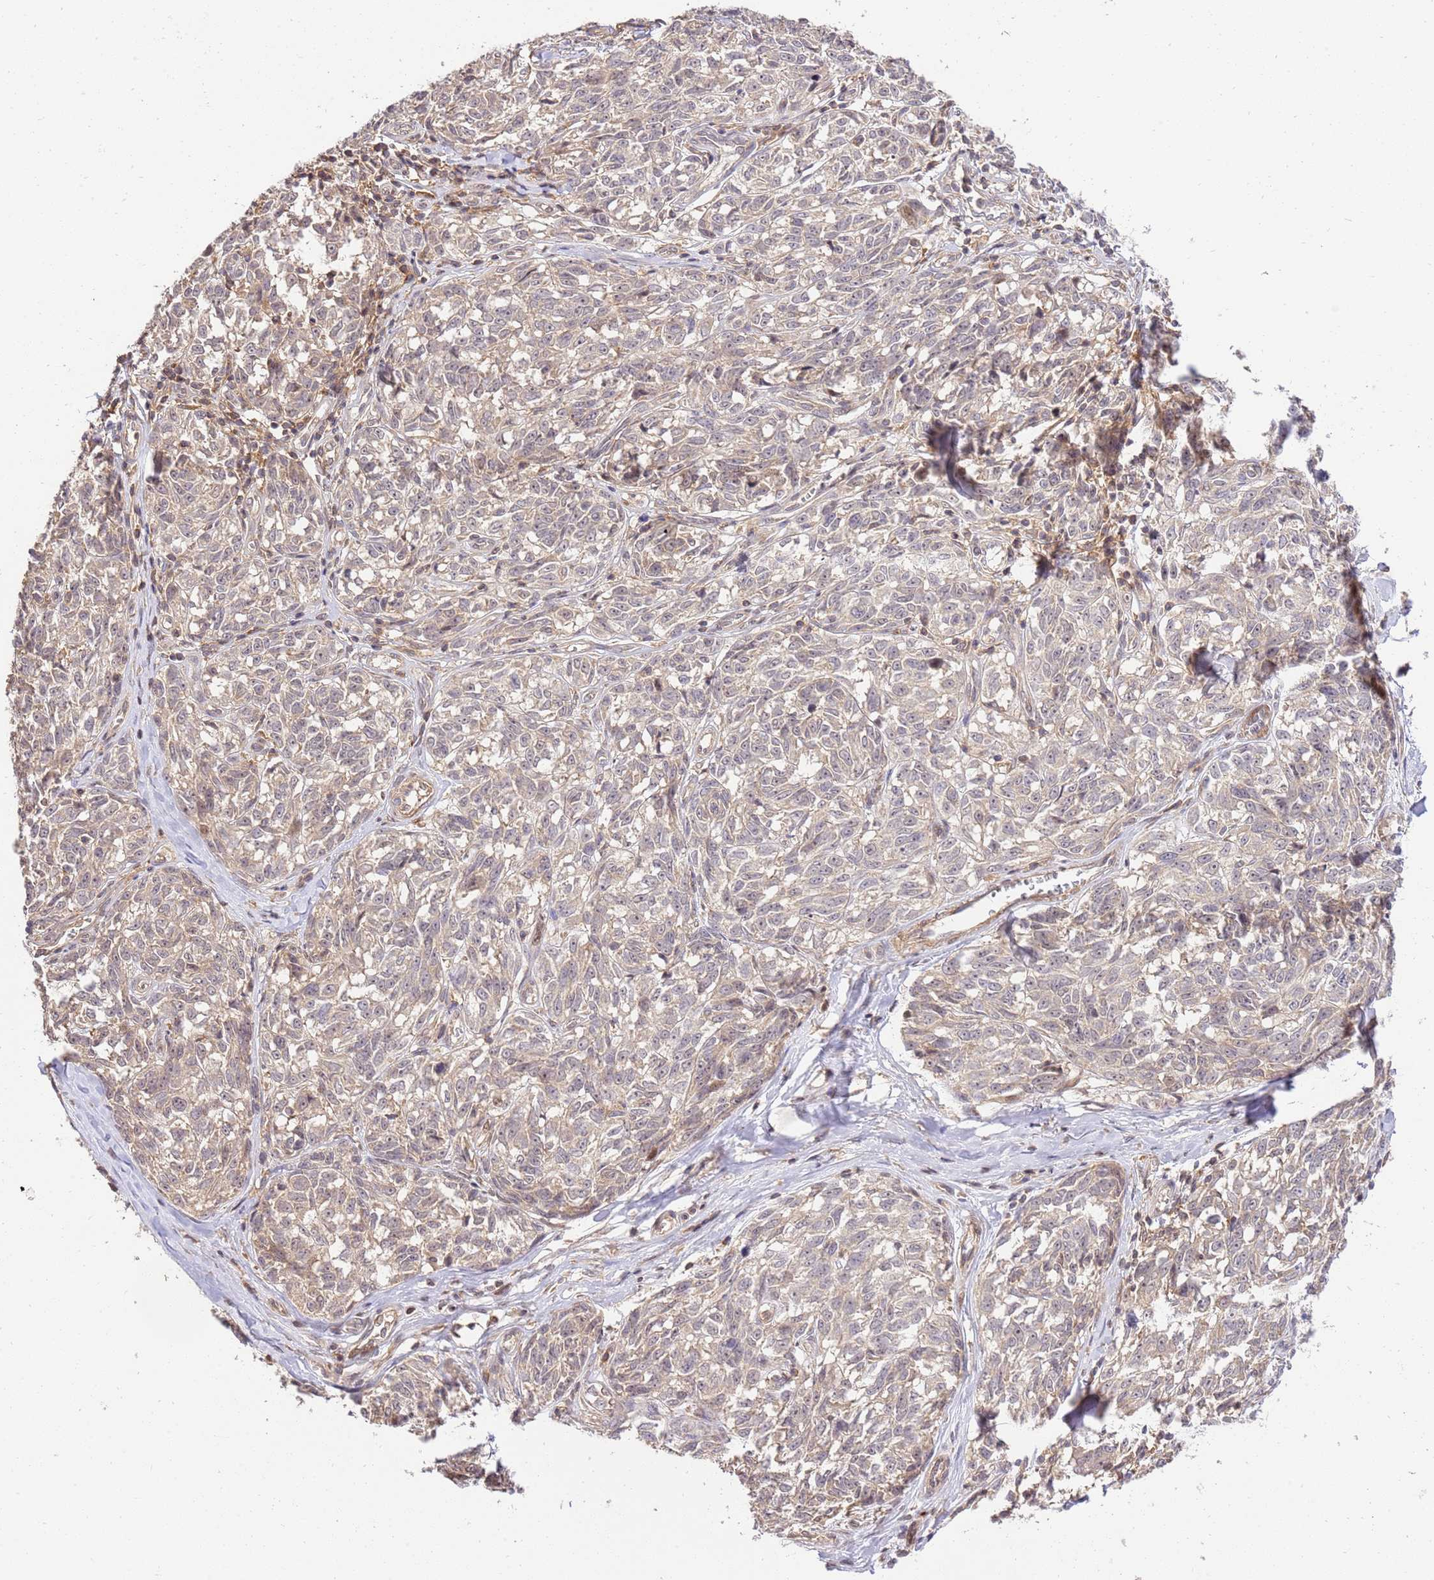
{"staining": {"intensity": "negative", "quantity": "none", "location": "none"}, "tissue": "melanoma", "cell_type": "Tumor cells", "image_type": "cancer", "snomed": [{"axis": "morphology", "description": "Normal tissue, NOS"}, {"axis": "morphology", "description": "Malignant melanoma, NOS"}, {"axis": "topography", "description": "Skin"}], "caption": "DAB (3,3'-diaminobenzidine) immunohistochemical staining of human malignant melanoma exhibits no significant staining in tumor cells.", "gene": "GAREM1", "patient": {"sex": "female", "age": 64}}